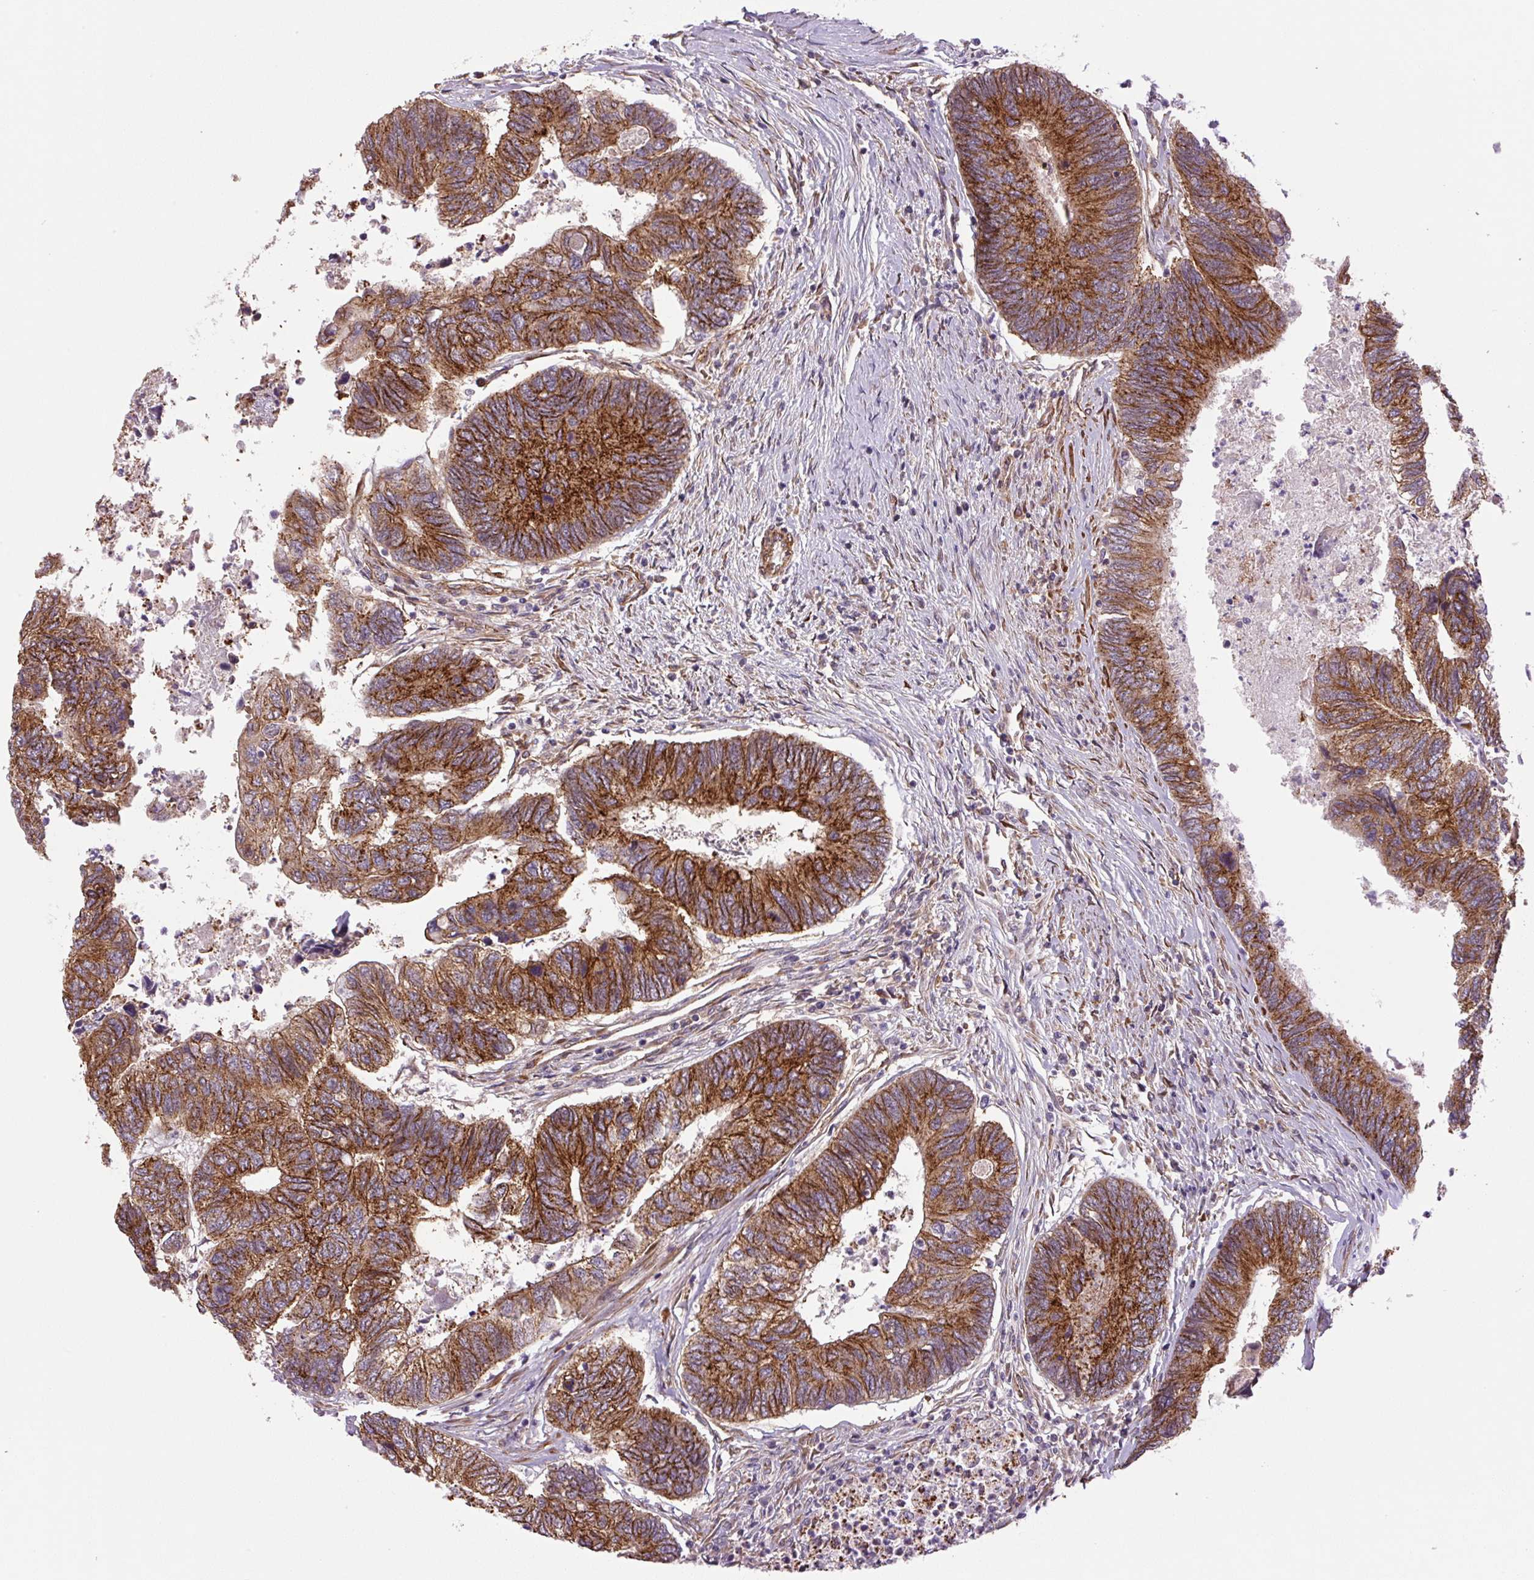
{"staining": {"intensity": "strong", "quantity": ">75%", "location": "cytoplasmic/membranous"}, "tissue": "colorectal cancer", "cell_type": "Tumor cells", "image_type": "cancer", "snomed": [{"axis": "morphology", "description": "Adenocarcinoma, NOS"}, {"axis": "topography", "description": "Colon"}], "caption": "The histopathology image demonstrates a brown stain indicating the presence of a protein in the cytoplasmic/membranous of tumor cells in colorectal cancer (adenocarcinoma).", "gene": "SEPTIN10", "patient": {"sex": "female", "age": 67}}